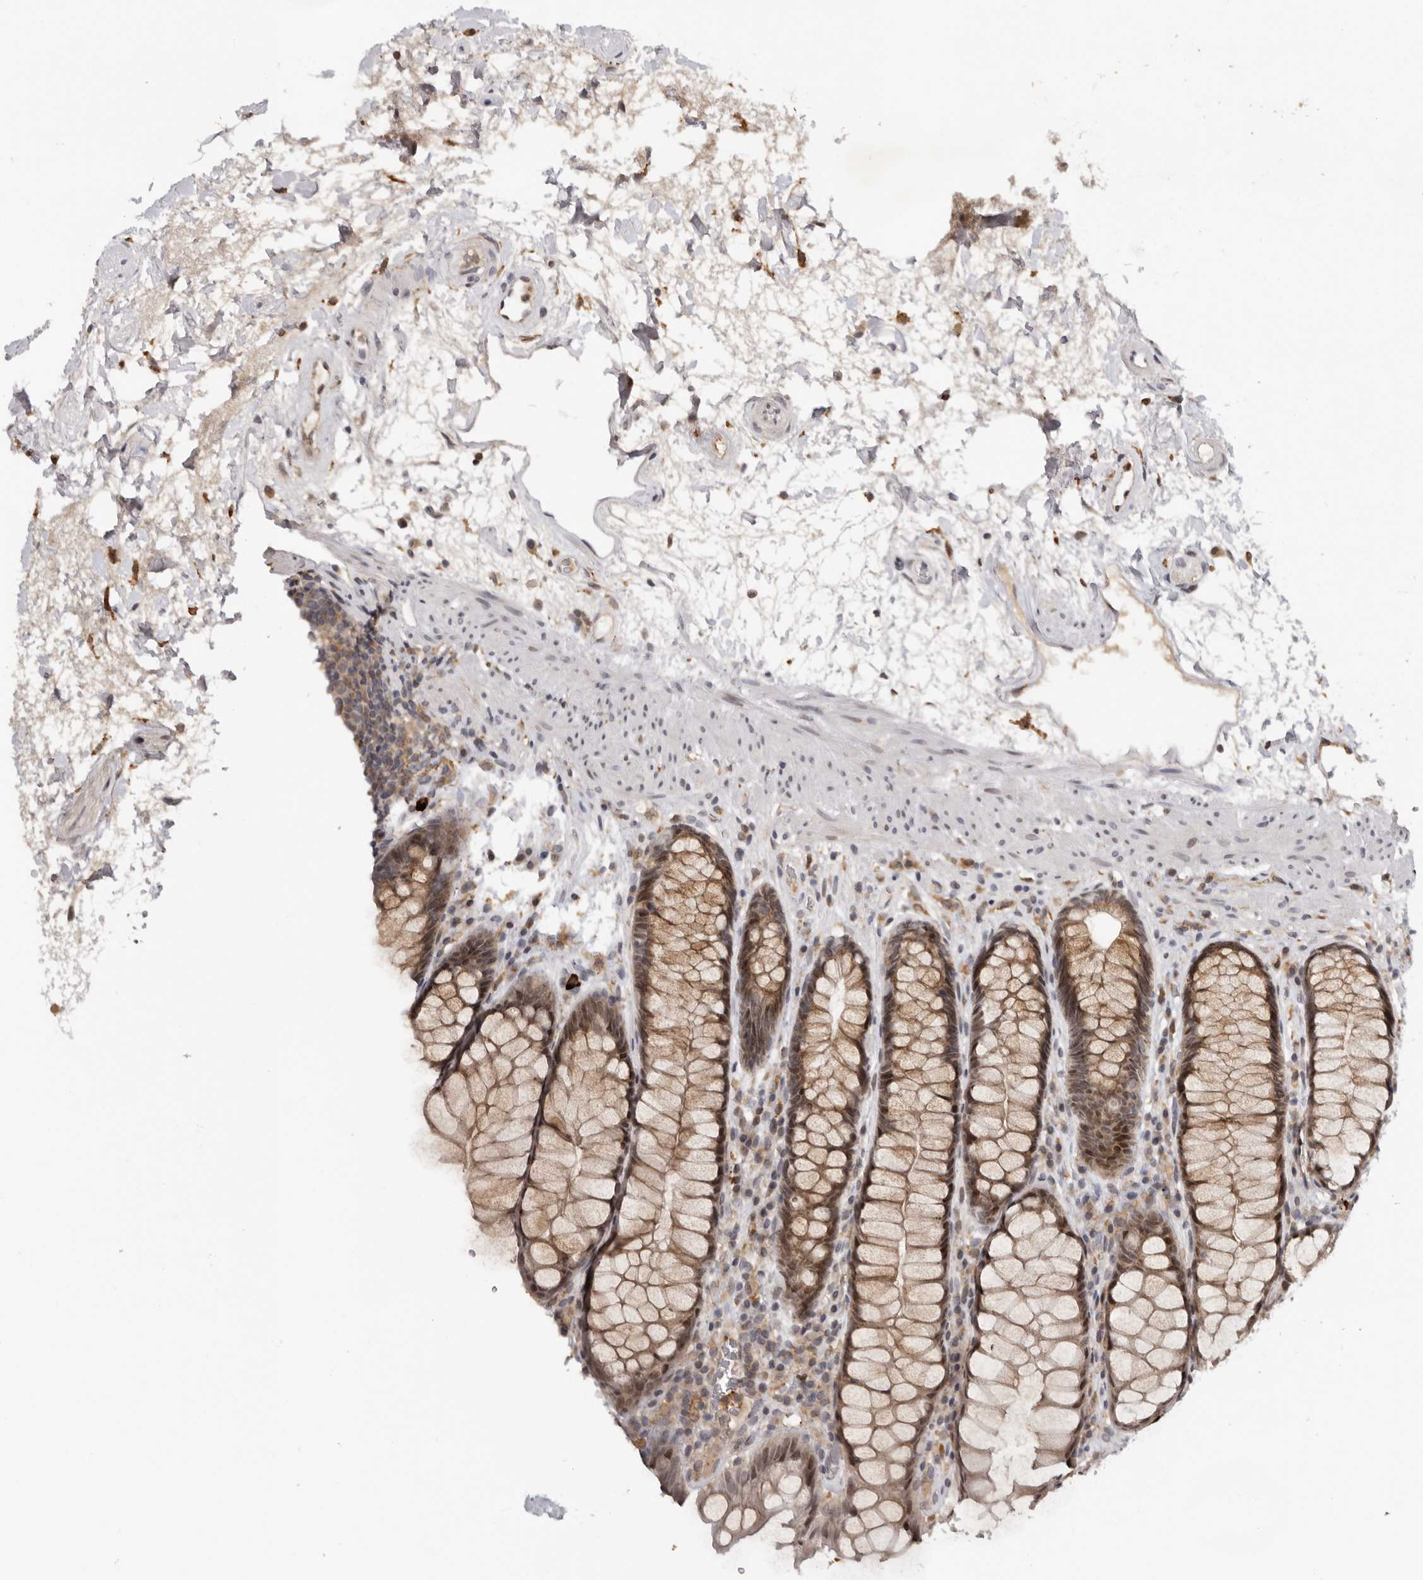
{"staining": {"intensity": "moderate", "quantity": ">75%", "location": "cytoplasmic/membranous,nuclear"}, "tissue": "rectum", "cell_type": "Glandular cells", "image_type": "normal", "snomed": [{"axis": "morphology", "description": "Normal tissue, NOS"}, {"axis": "topography", "description": "Rectum"}], "caption": "Protein staining of unremarkable rectum reveals moderate cytoplasmic/membranous,nuclear positivity in about >75% of glandular cells.", "gene": "KIF2B", "patient": {"sex": "male", "age": 64}}